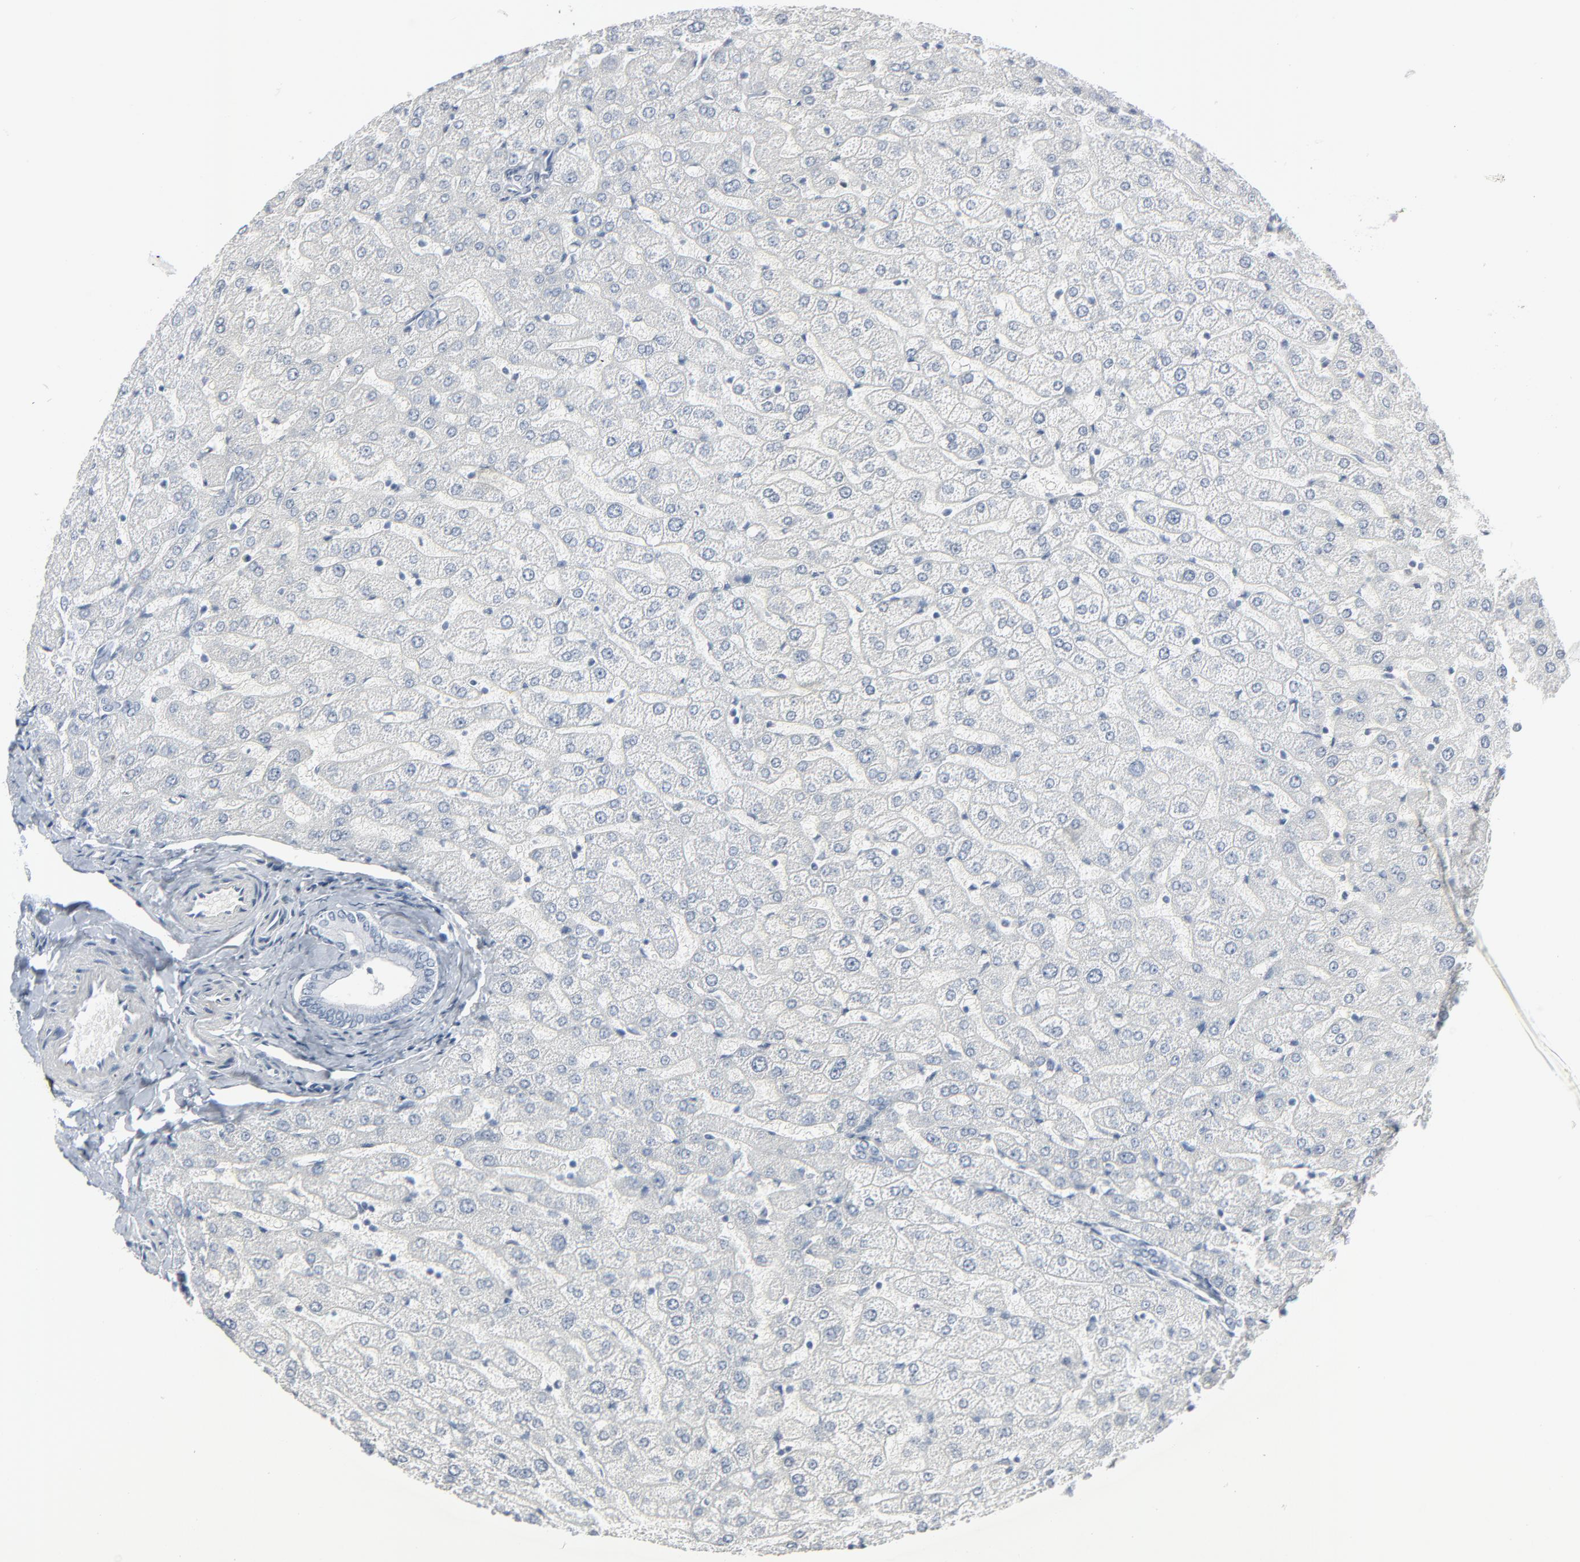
{"staining": {"intensity": "negative", "quantity": "none", "location": "none"}, "tissue": "liver", "cell_type": "Cholangiocytes", "image_type": "normal", "snomed": [{"axis": "morphology", "description": "Normal tissue, NOS"}, {"axis": "morphology", "description": "Fibrosis, NOS"}, {"axis": "topography", "description": "Liver"}], "caption": "A micrograph of liver stained for a protein exhibits no brown staining in cholangiocytes. Nuclei are stained in blue.", "gene": "MITF", "patient": {"sex": "female", "age": 29}}